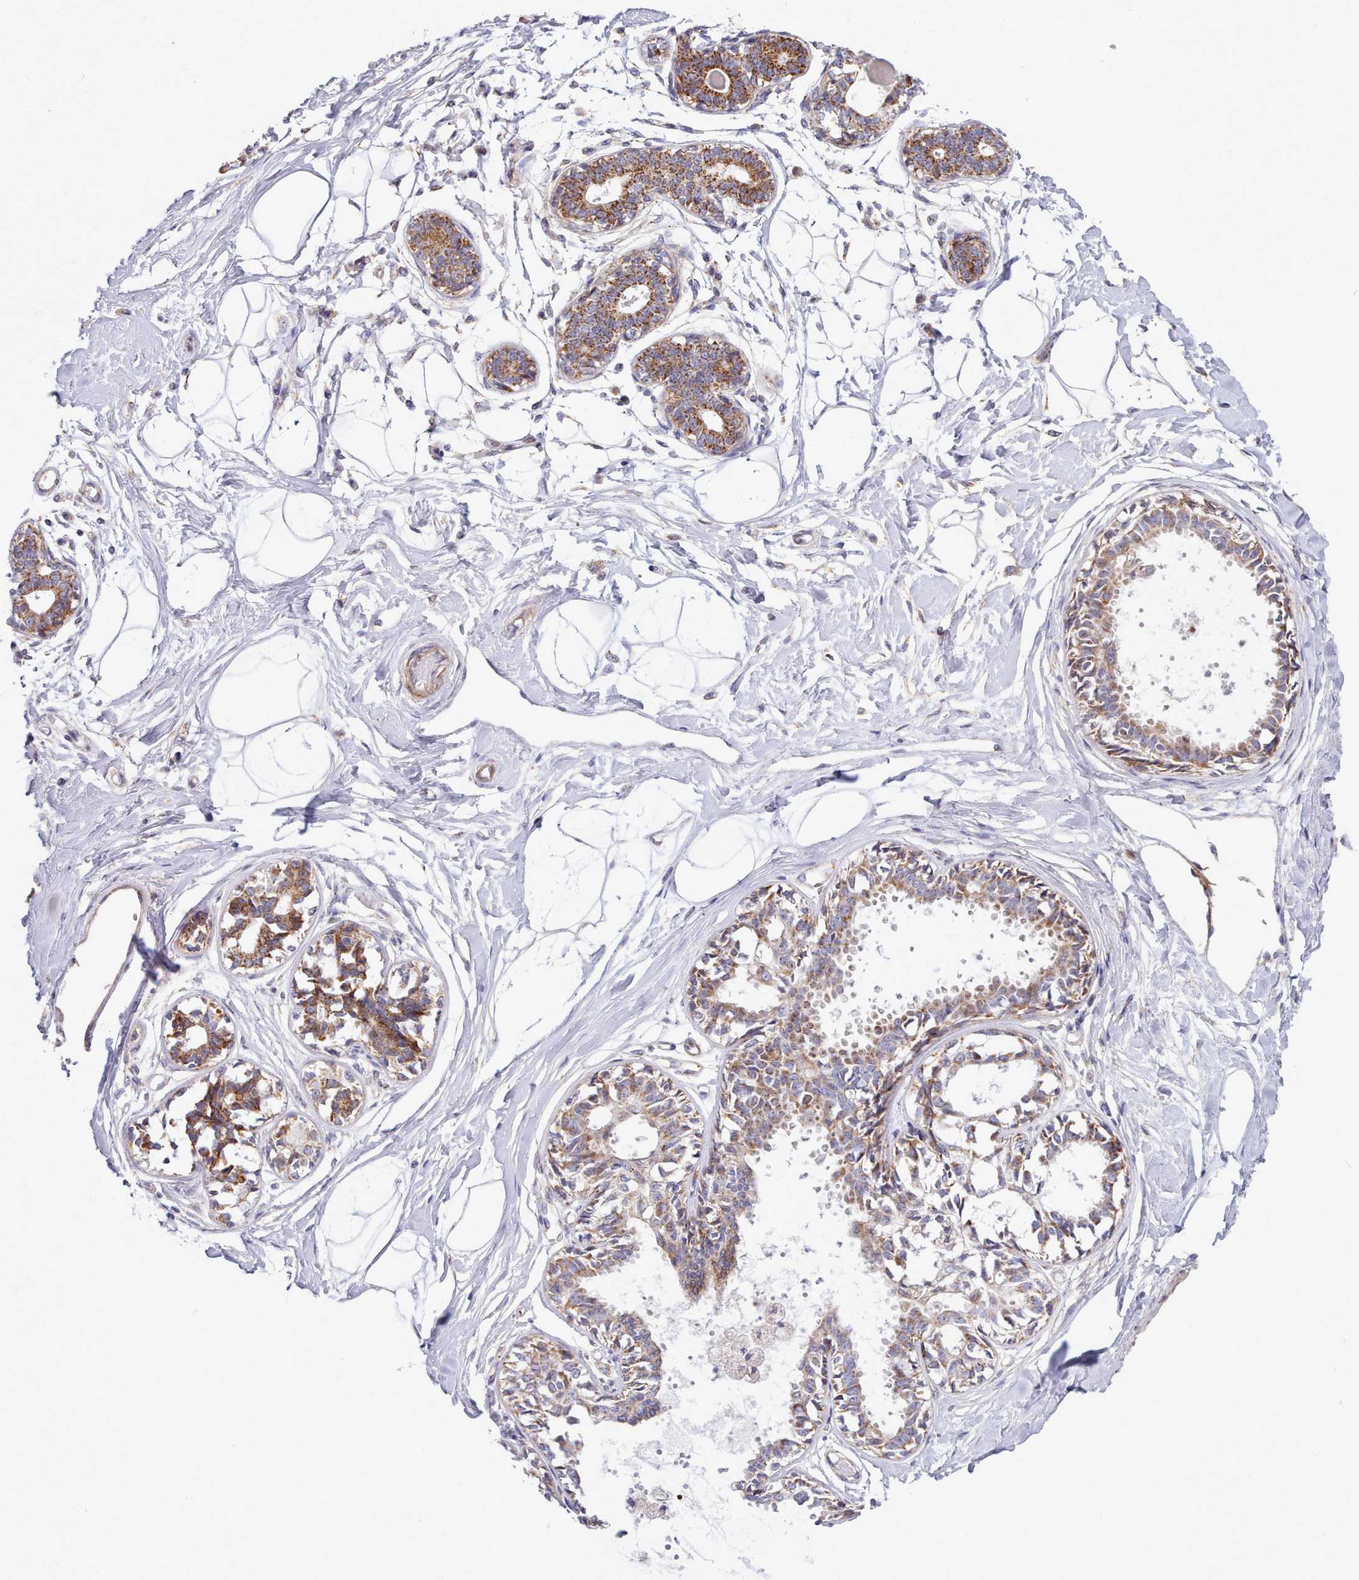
{"staining": {"intensity": "negative", "quantity": "none", "location": "none"}, "tissue": "breast", "cell_type": "Adipocytes", "image_type": "normal", "snomed": [{"axis": "morphology", "description": "Normal tissue, NOS"}, {"axis": "topography", "description": "Breast"}], "caption": "Protein analysis of benign breast demonstrates no significant expression in adipocytes. Brightfield microscopy of immunohistochemistry stained with DAB (brown) and hematoxylin (blue), captured at high magnification.", "gene": "MRPL21", "patient": {"sex": "female", "age": 45}}